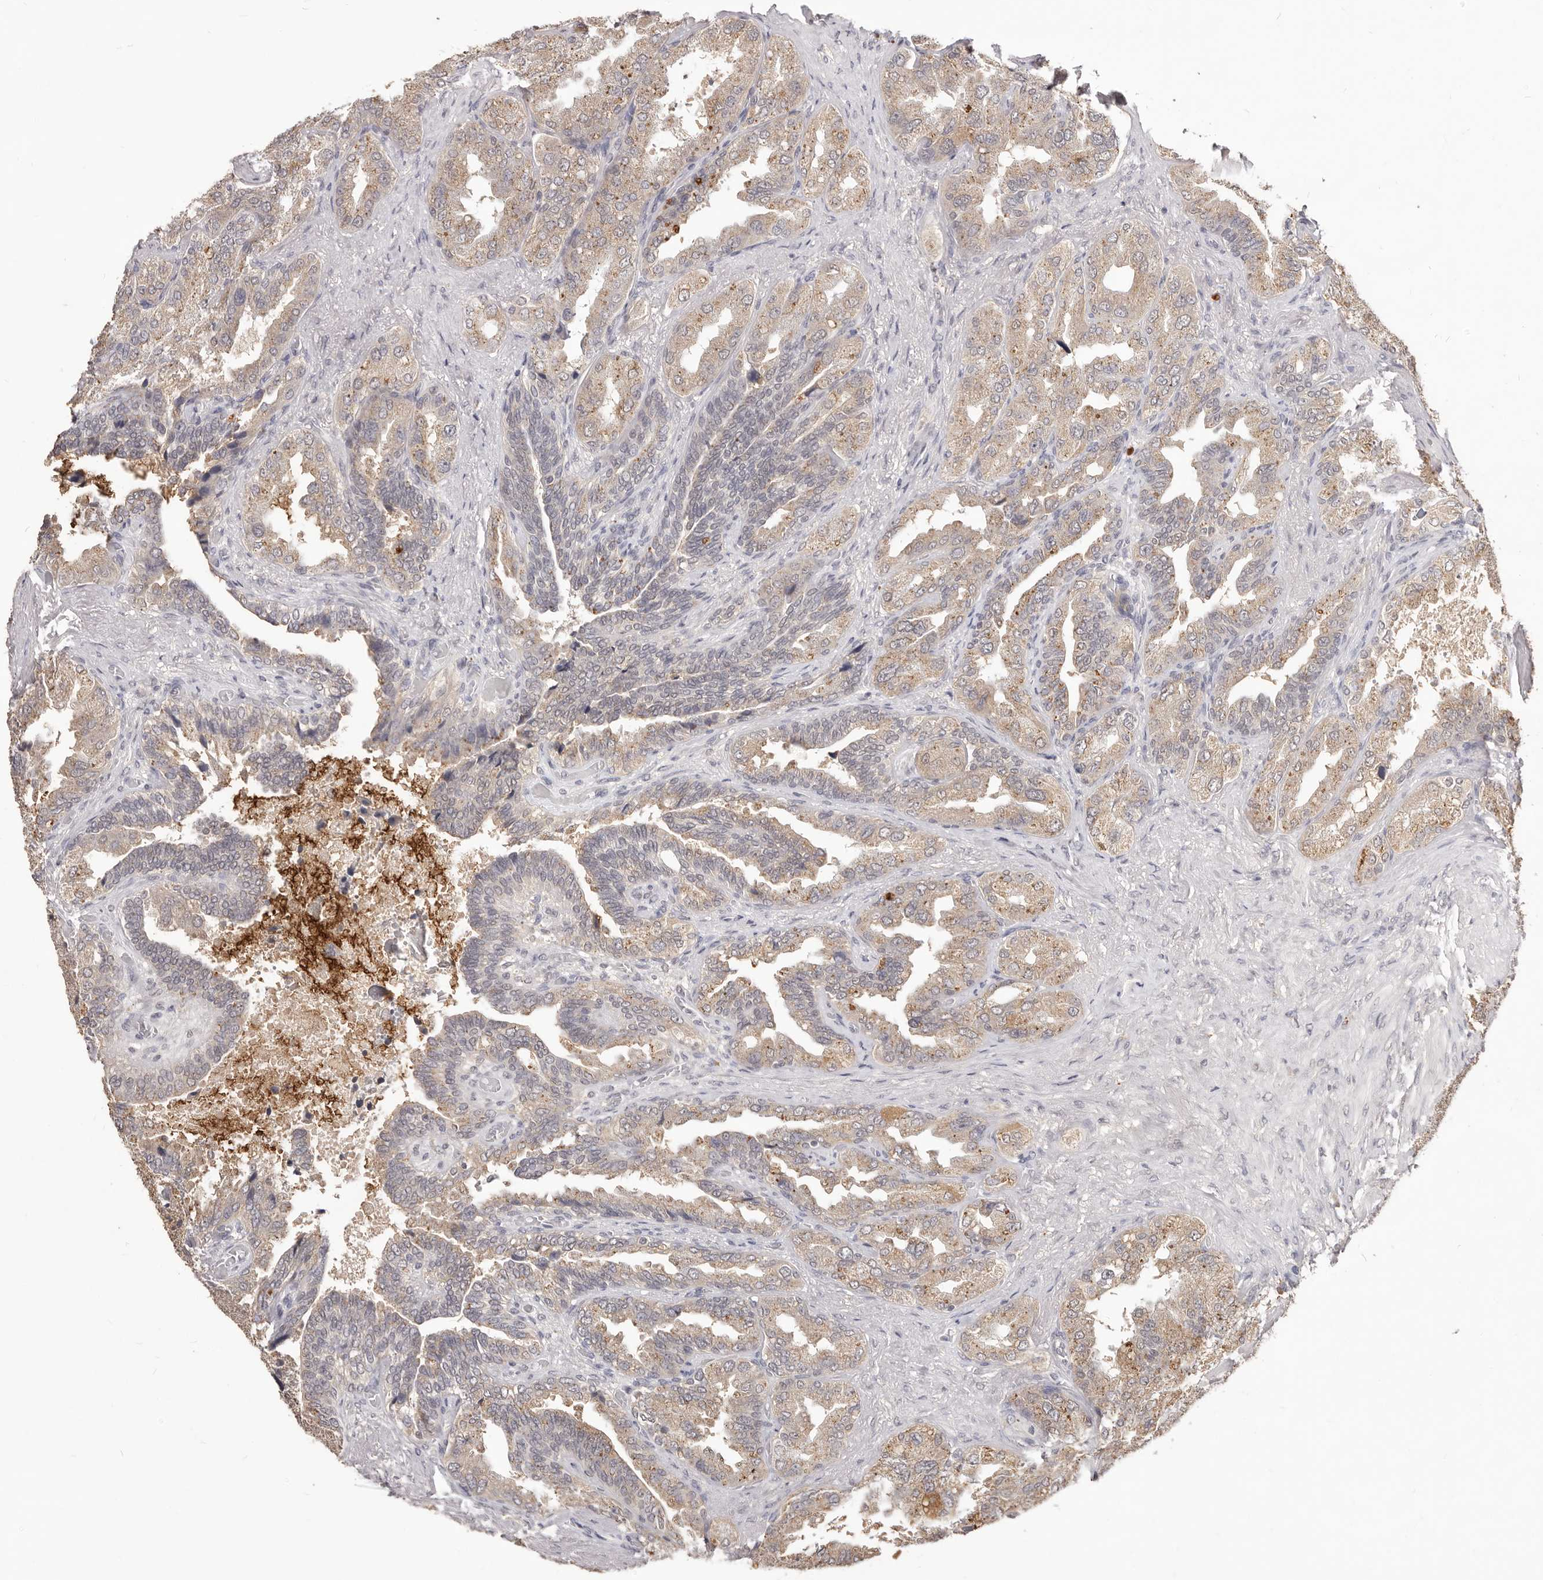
{"staining": {"intensity": "moderate", "quantity": ">75%", "location": "cytoplasmic/membranous"}, "tissue": "seminal vesicle", "cell_type": "Glandular cells", "image_type": "normal", "snomed": [{"axis": "morphology", "description": "Normal tissue, NOS"}, {"axis": "topography", "description": "Seminal veicle"}, {"axis": "topography", "description": "Peripheral nerve tissue"}], "caption": "A micrograph of seminal vesicle stained for a protein displays moderate cytoplasmic/membranous brown staining in glandular cells. The staining was performed using DAB (3,3'-diaminobenzidine), with brown indicating positive protein expression. Nuclei are stained blue with hematoxylin.", "gene": "TSPAN13", "patient": {"sex": "male", "age": 63}}